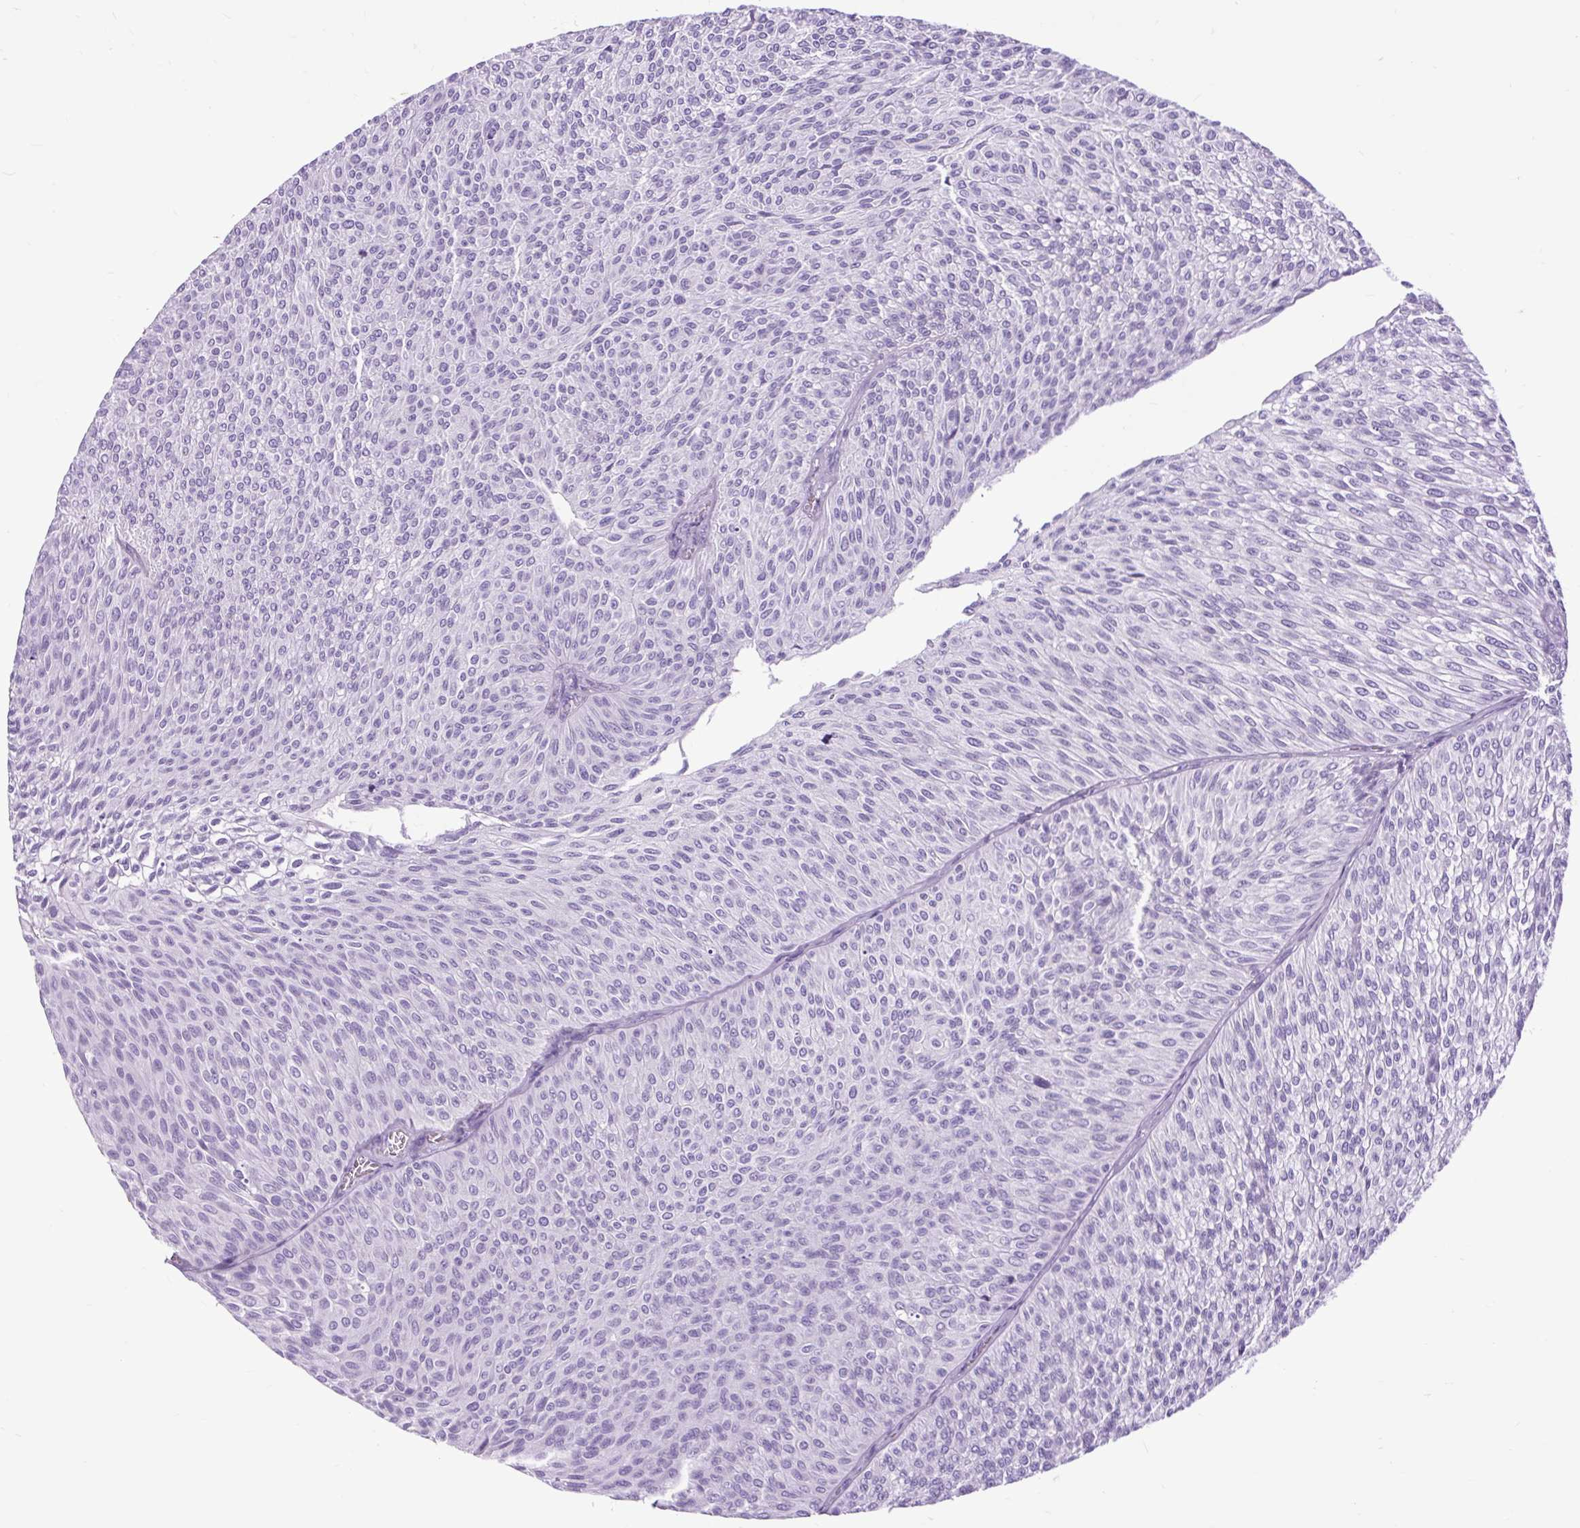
{"staining": {"intensity": "negative", "quantity": "none", "location": "none"}, "tissue": "urothelial cancer", "cell_type": "Tumor cells", "image_type": "cancer", "snomed": [{"axis": "morphology", "description": "Urothelial carcinoma, Low grade"}, {"axis": "topography", "description": "Urinary bladder"}], "caption": "An IHC histopathology image of urothelial cancer is shown. There is no staining in tumor cells of urothelial cancer.", "gene": "DPP6", "patient": {"sex": "male", "age": 91}}